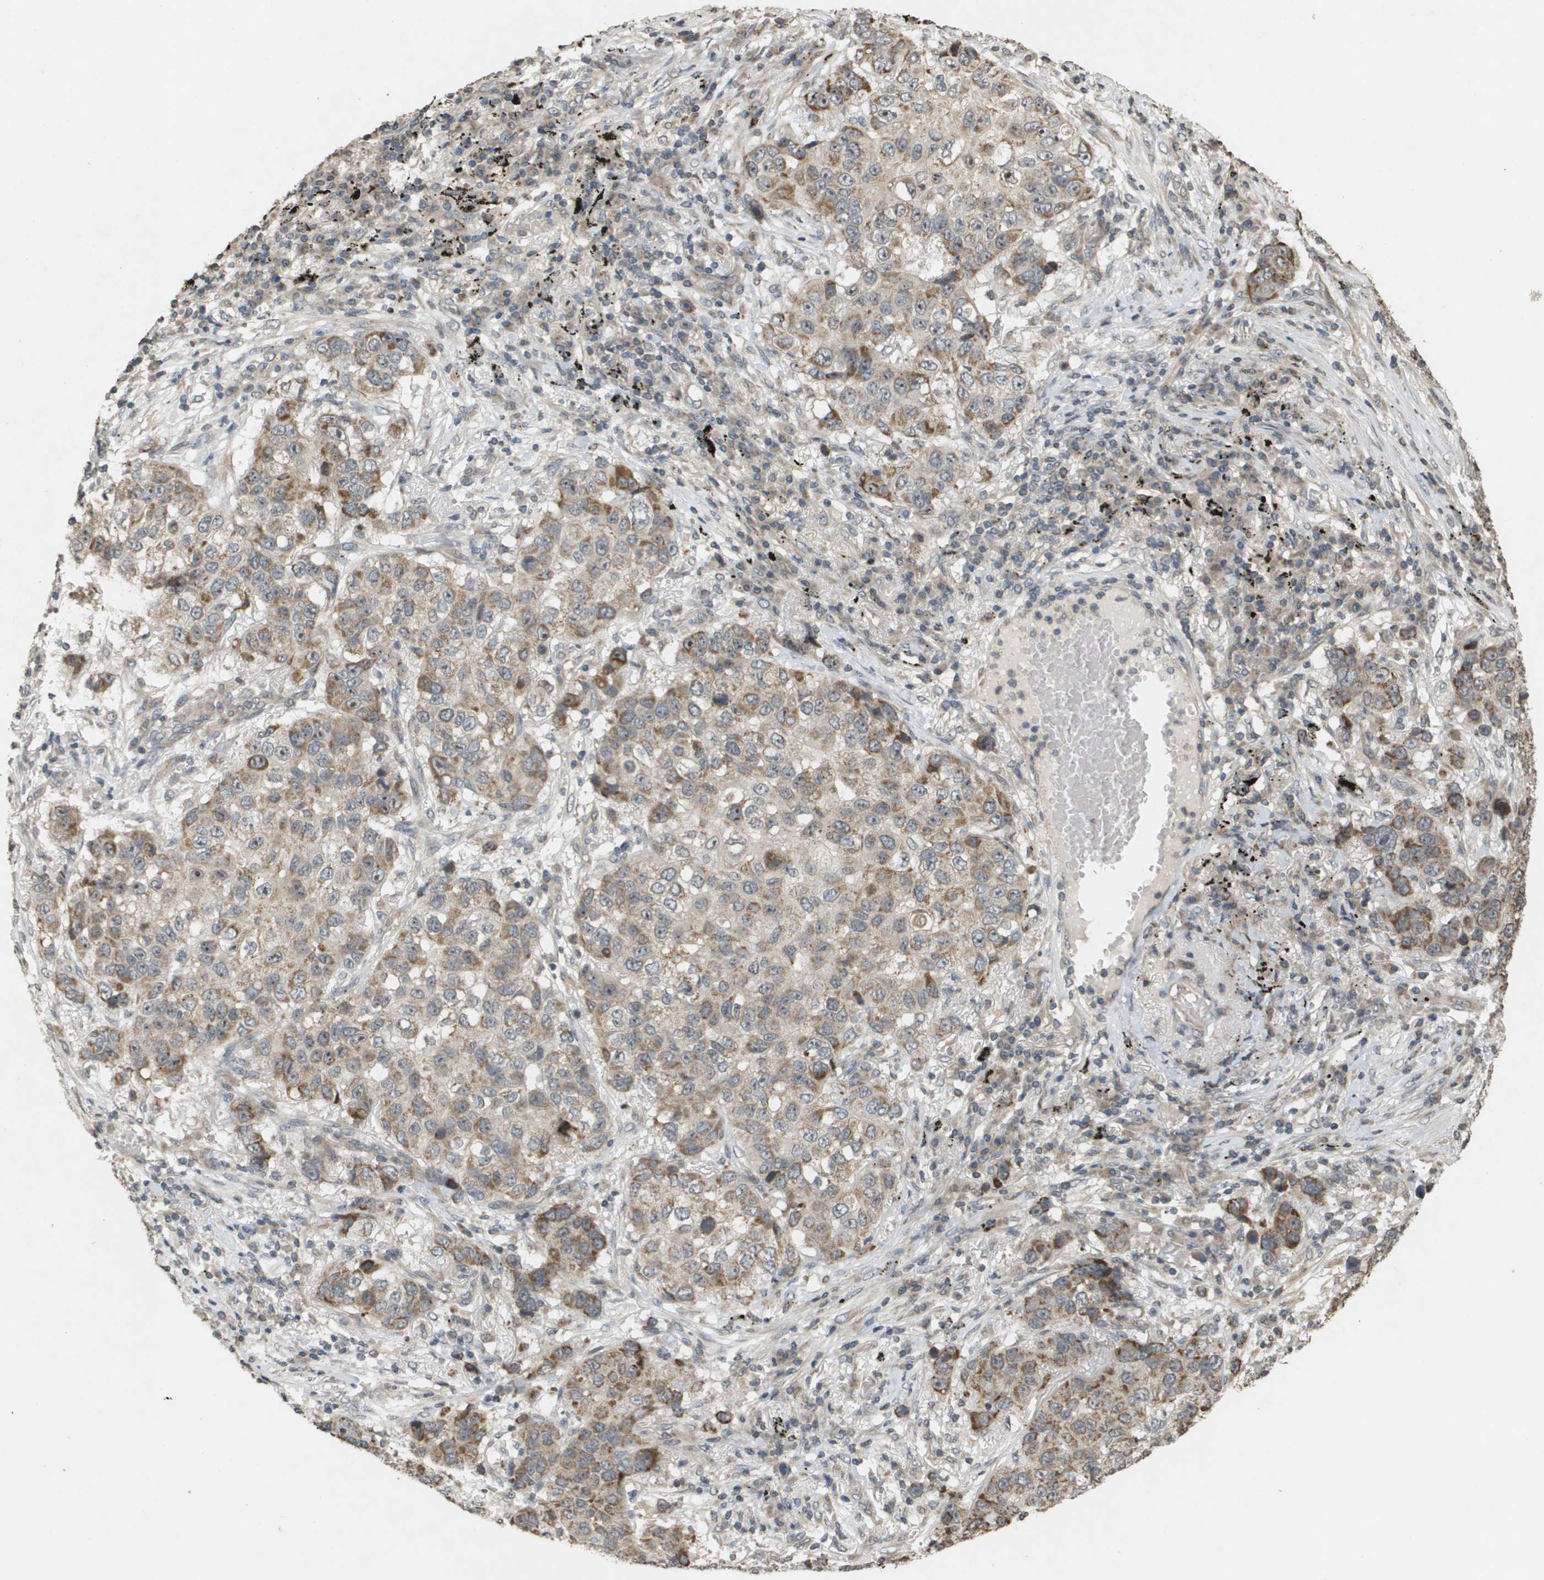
{"staining": {"intensity": "moderate", "quantity": "25%-75%", "location": "cytoplasmic/membranous"}, "tissue": "lung cancer", "cell_type": "Tumor cells", "image_type": "cancer", "snomed": [{"axis": "morphology", "description": "Squamous cell carcinoma, NOS"}, {"axis": "topography", "description": "Lung"}], "caption": "A brown stain shows moderate cytoplasmic/membranous positivity of a protein in squamous cell carcinoma (lung) tumor cells.", "gene": "RAB21", "patient": {"sex": "male", "age": 57}}